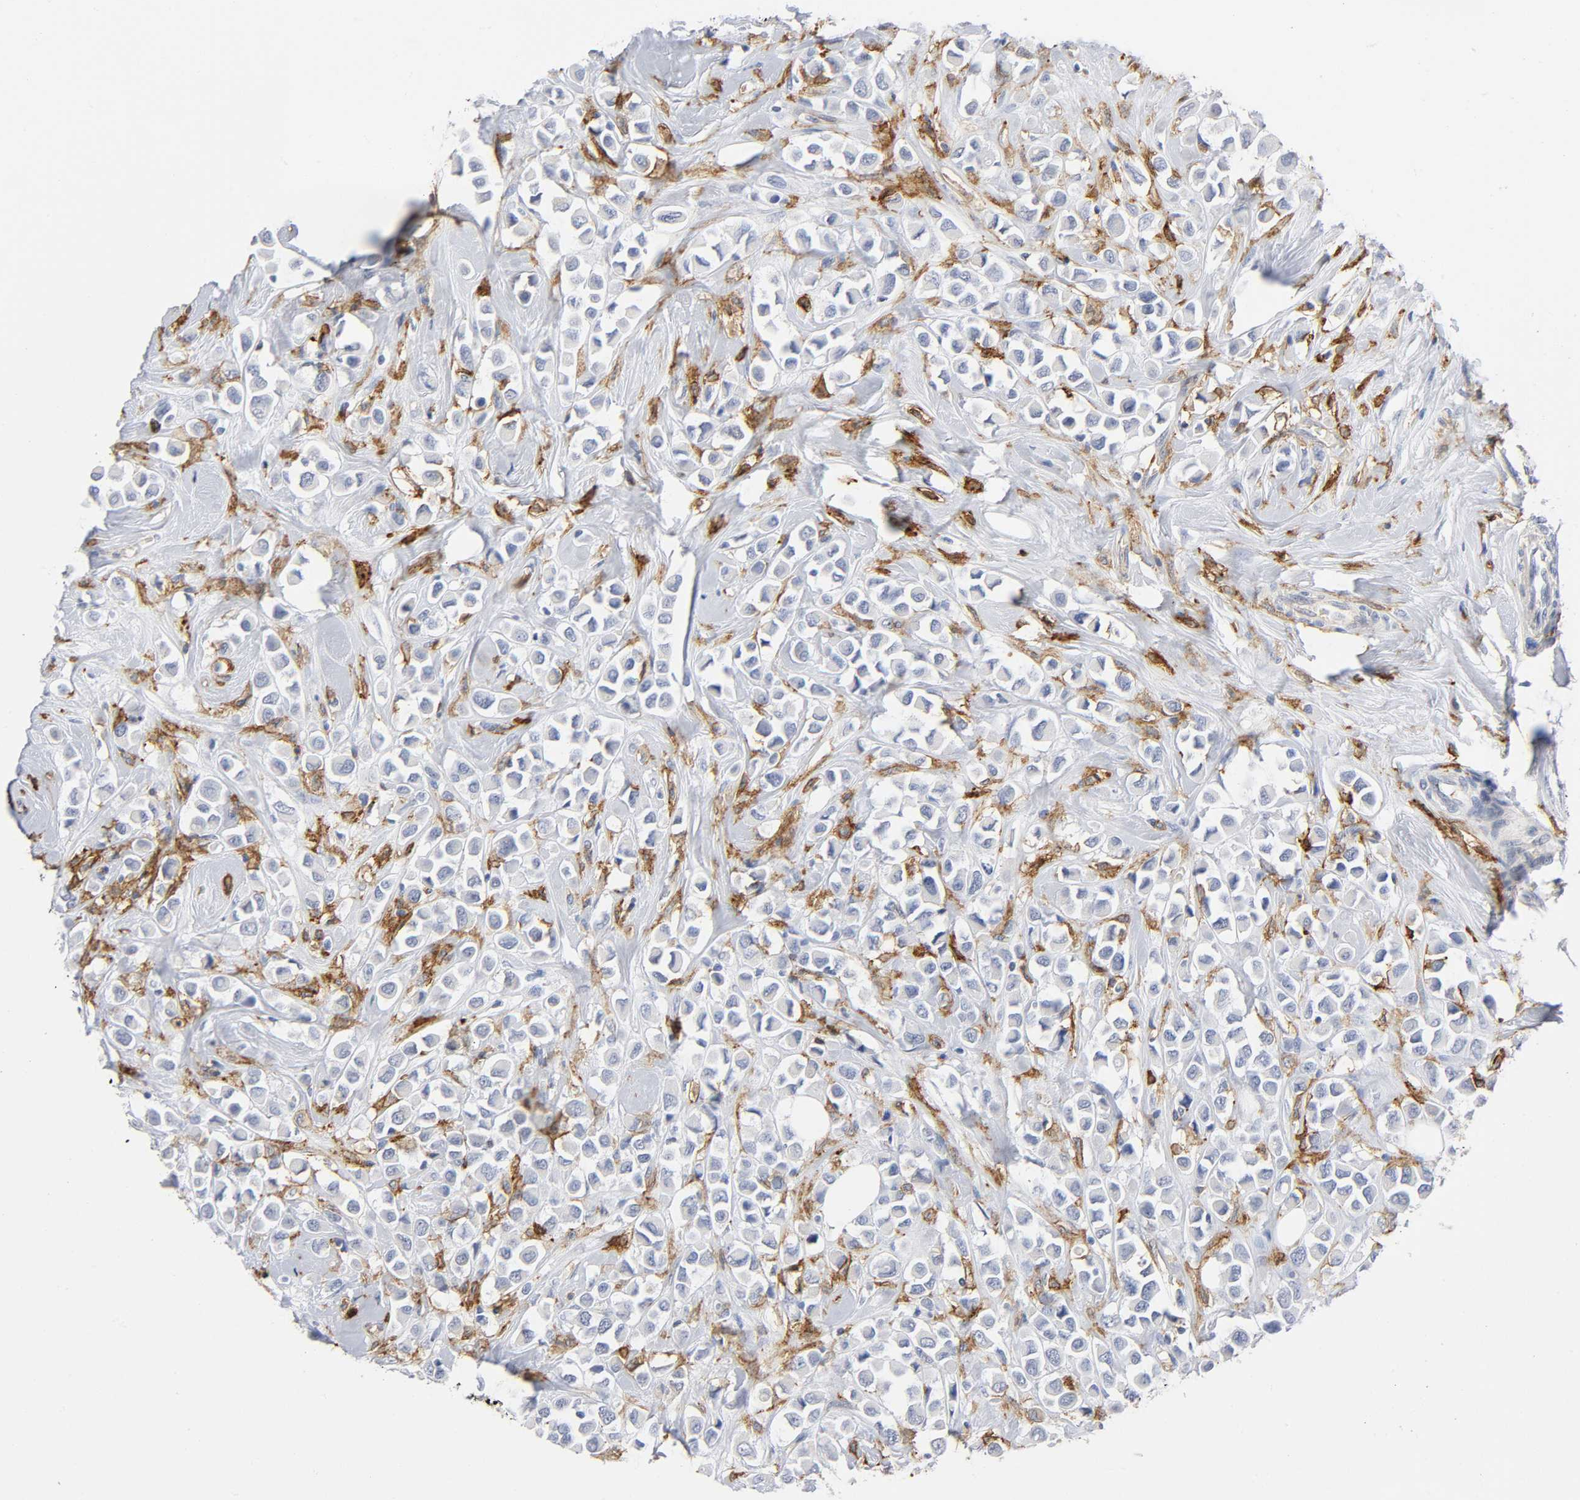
{"staining": {"intensity": "negative", "quantity": "none", "location": "none"}, "tissue": "breast cancer", "cell_type": "Tumor cells", "image_type": "cancer", "snomed": [{"axis": "morphology", "description": "Duct carcinoma"}, {"axis": "topography", "description": "Breast"}], "caption": "This photomicrograph is of breast invasive ductal carcinoma stained with IHC to label a protein in brown with the nuclei are counter-stained blue. There is no staining in tumor cells.", "gene": "LYN", "patient": {"sex": "female", "age": 61}}